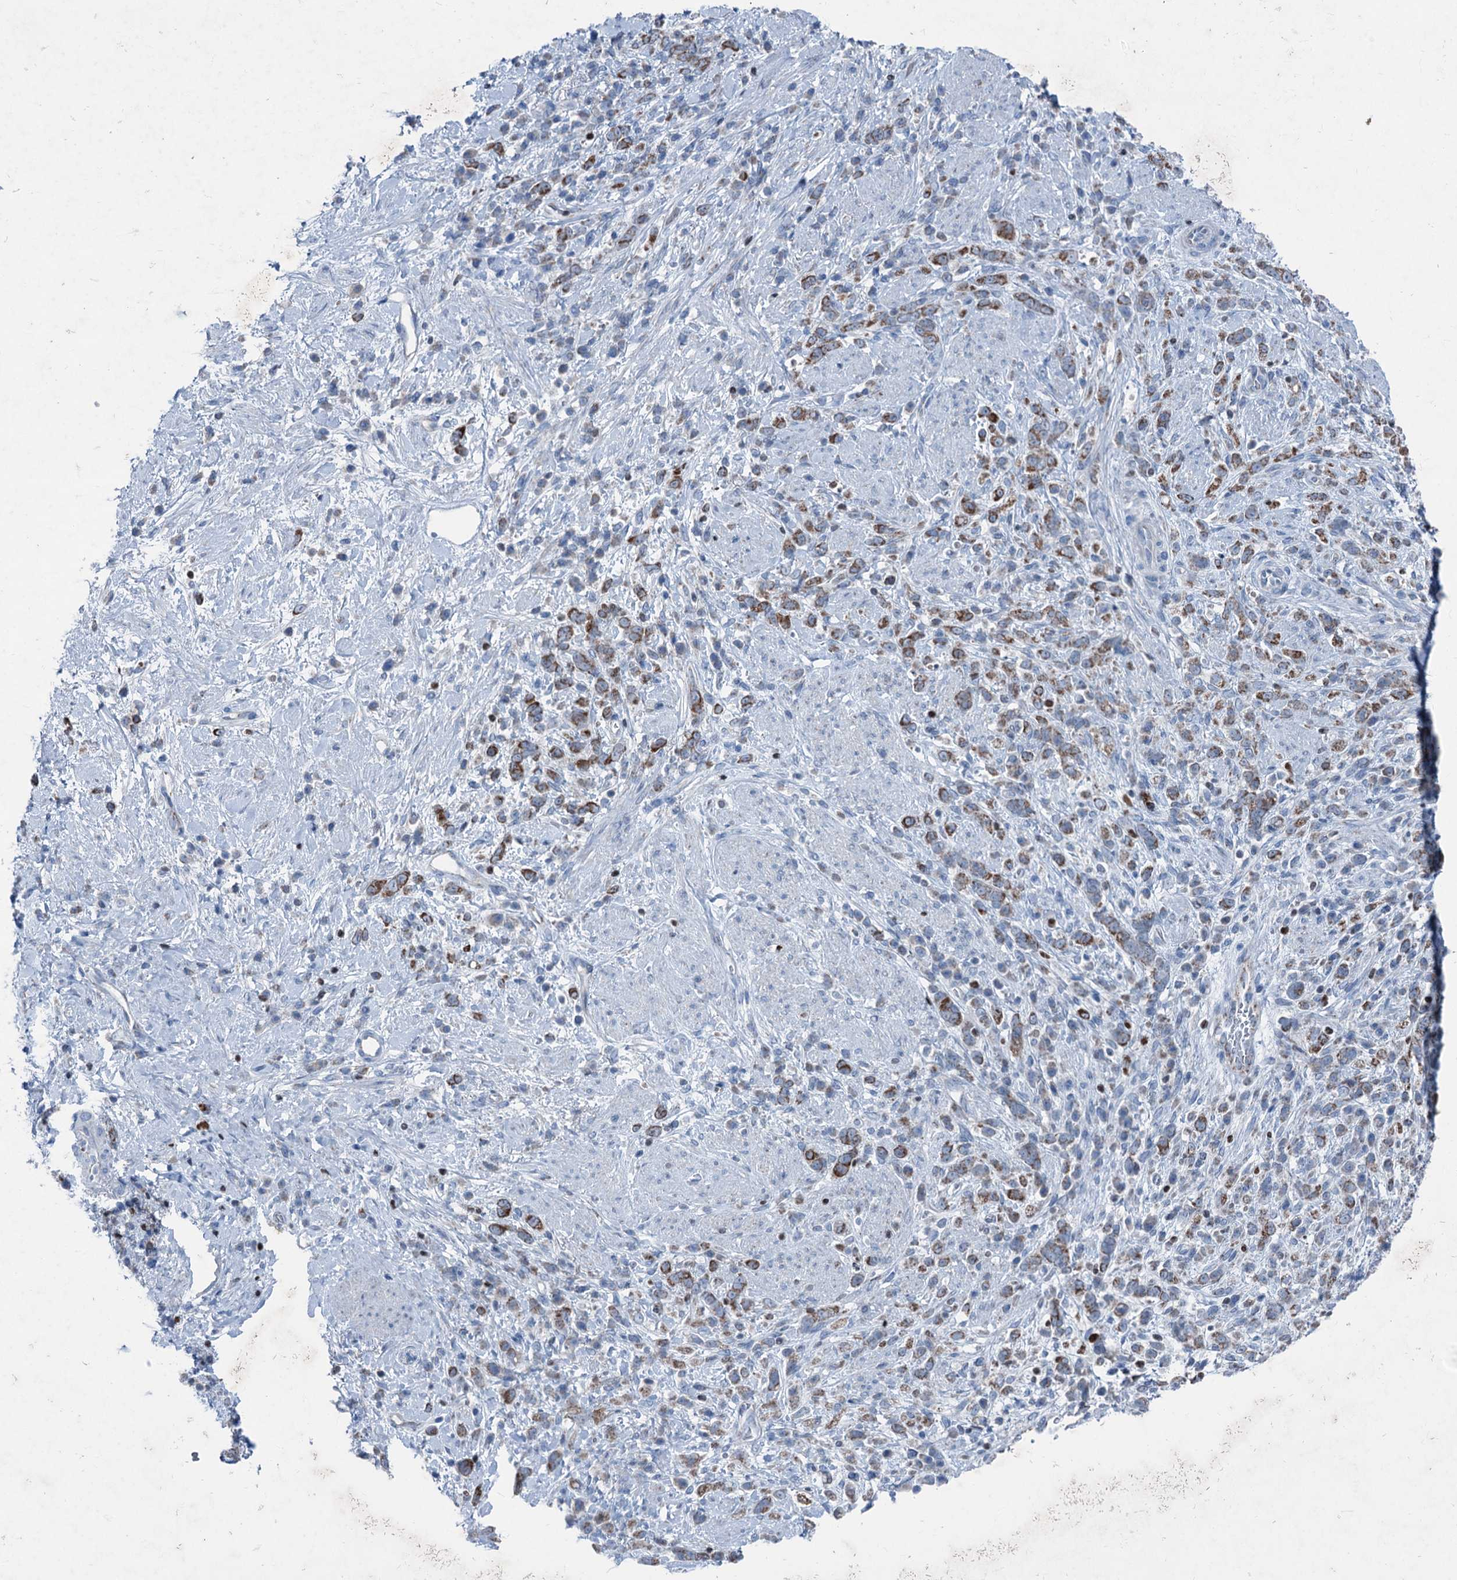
{"staining": {"intensity": "moderate", "quantity": ">75%", "location": "cytoplasmic/membranous"}, "tissue": "stomach cancer", "cell_type": "Tumor cells", "image_type": "cancer", "snomed": [{"axis": "morphology", "description": "Adenocarcinoma, NOS"}, {"axis": "topography", "description": "Stomach"}], "caption": "IHC of human adenocarcinoma (stomach) exhibits medium levels of moderate cytoplasmic/membranous staining in about >75% of tumor cells.", "gene": "ELP4", "patient": {"sex": "female", "age": 60}}